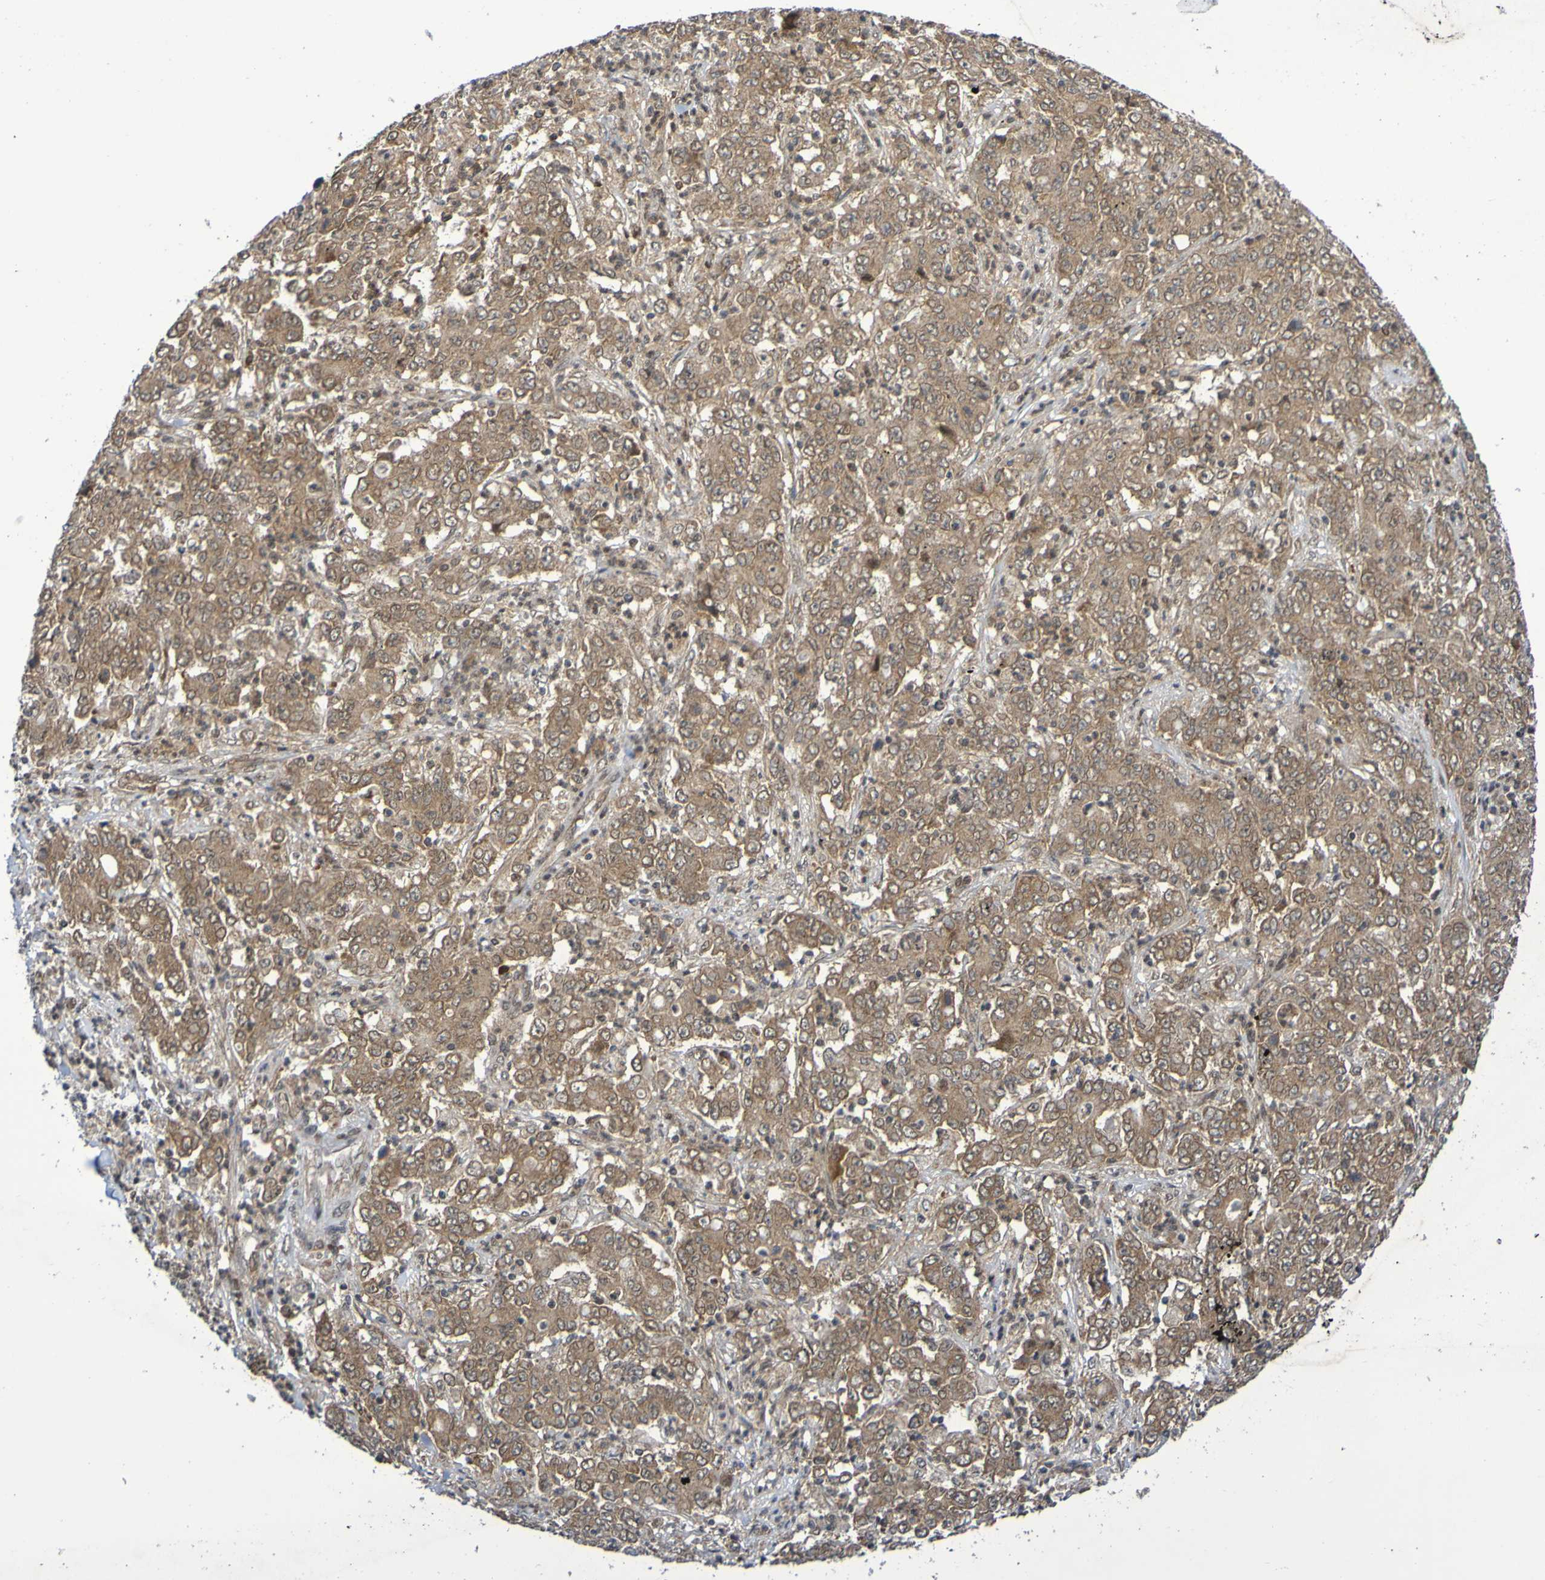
{"staining": {"intensity": "moderate", "quantity": ">75%", "location": "cytoplasmic/membranous,nuclear"}, "tissue": "stomach cancer", "cell_type": "Tumor cells", "image_type": "cancer", "snomed": [{"axis": "morphology", "description": "Adenocarcinoma, NOS"}, {"axis": "topography", "description": "Stomach, lower"}], "caption": "Stomach cancer stained with a brown dye displays moderate cytoplasmic/membranous and nuclear positive expression in approximately >75% of tumor cells.", "gene": "ITLN1", "patient": {"sex": "female", "age": 71}}